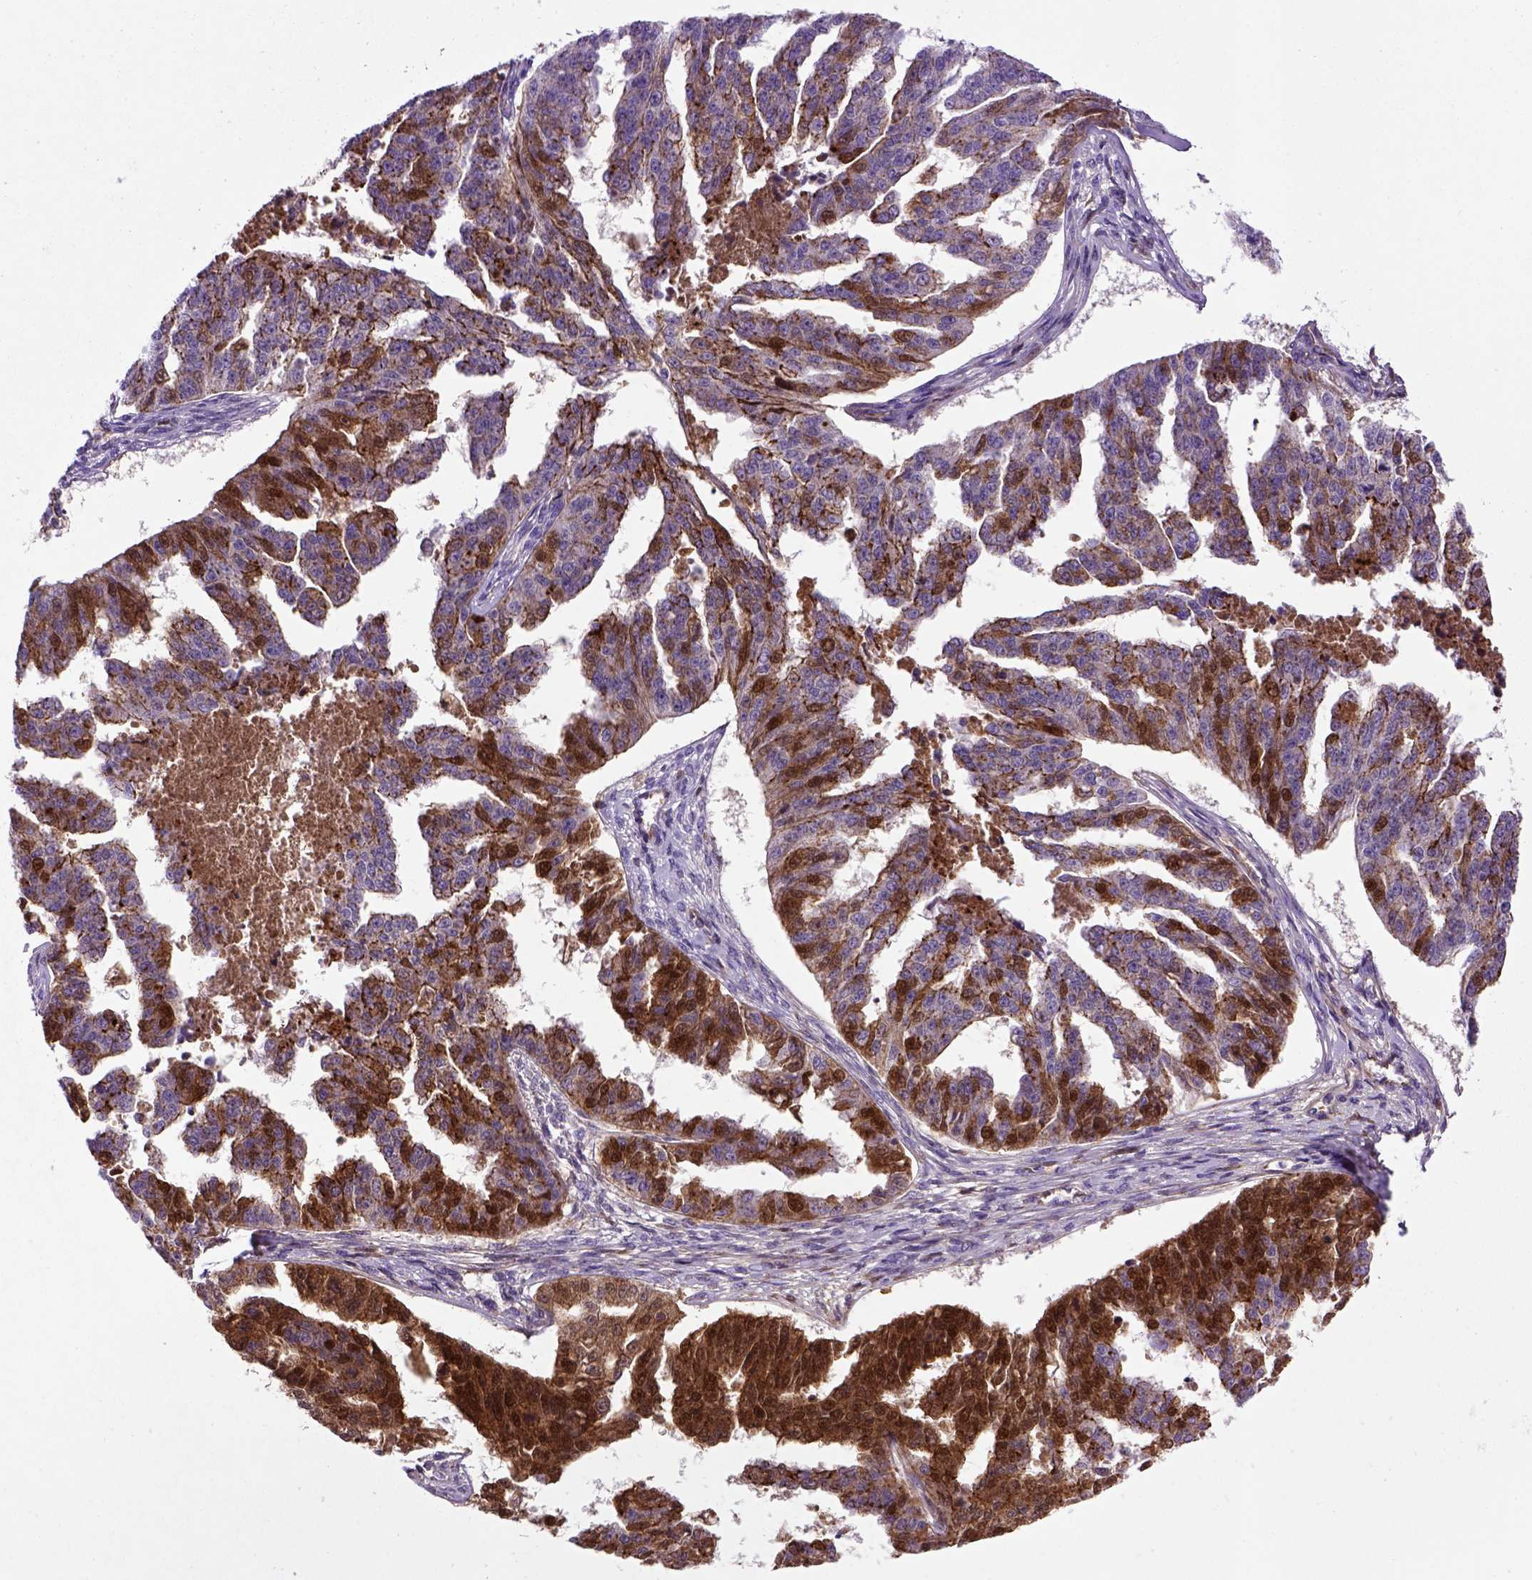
{"staining": {"intensity": "strong", "quantity": "25%-75%", "location": "cytoplasmic/membranous"}, "tissue": "ovarian cancer", "cell_type": "Tumor cells", "image_type": "cancer", "snomed": [{"axis": "morphology", "description": "Cystadenocarcinoma, serous, NOS"}, {"axis": "topography", "description": "Ovary"}], "caption": "Immunohistochemical staining of ovarian serous cystadenocarcinoma displays high levels of strong cytoplasmic/membranous protein staining in about 25%-75% of tumor cells. The staining is performed using DAB (3,3'-diaminobenzidine) brown chromogen to label protein expression. The nuclei are counter-stained blue using hematoxylin.", "gene": "CDH1", "patient": {"sex": "female", "age": 58}}